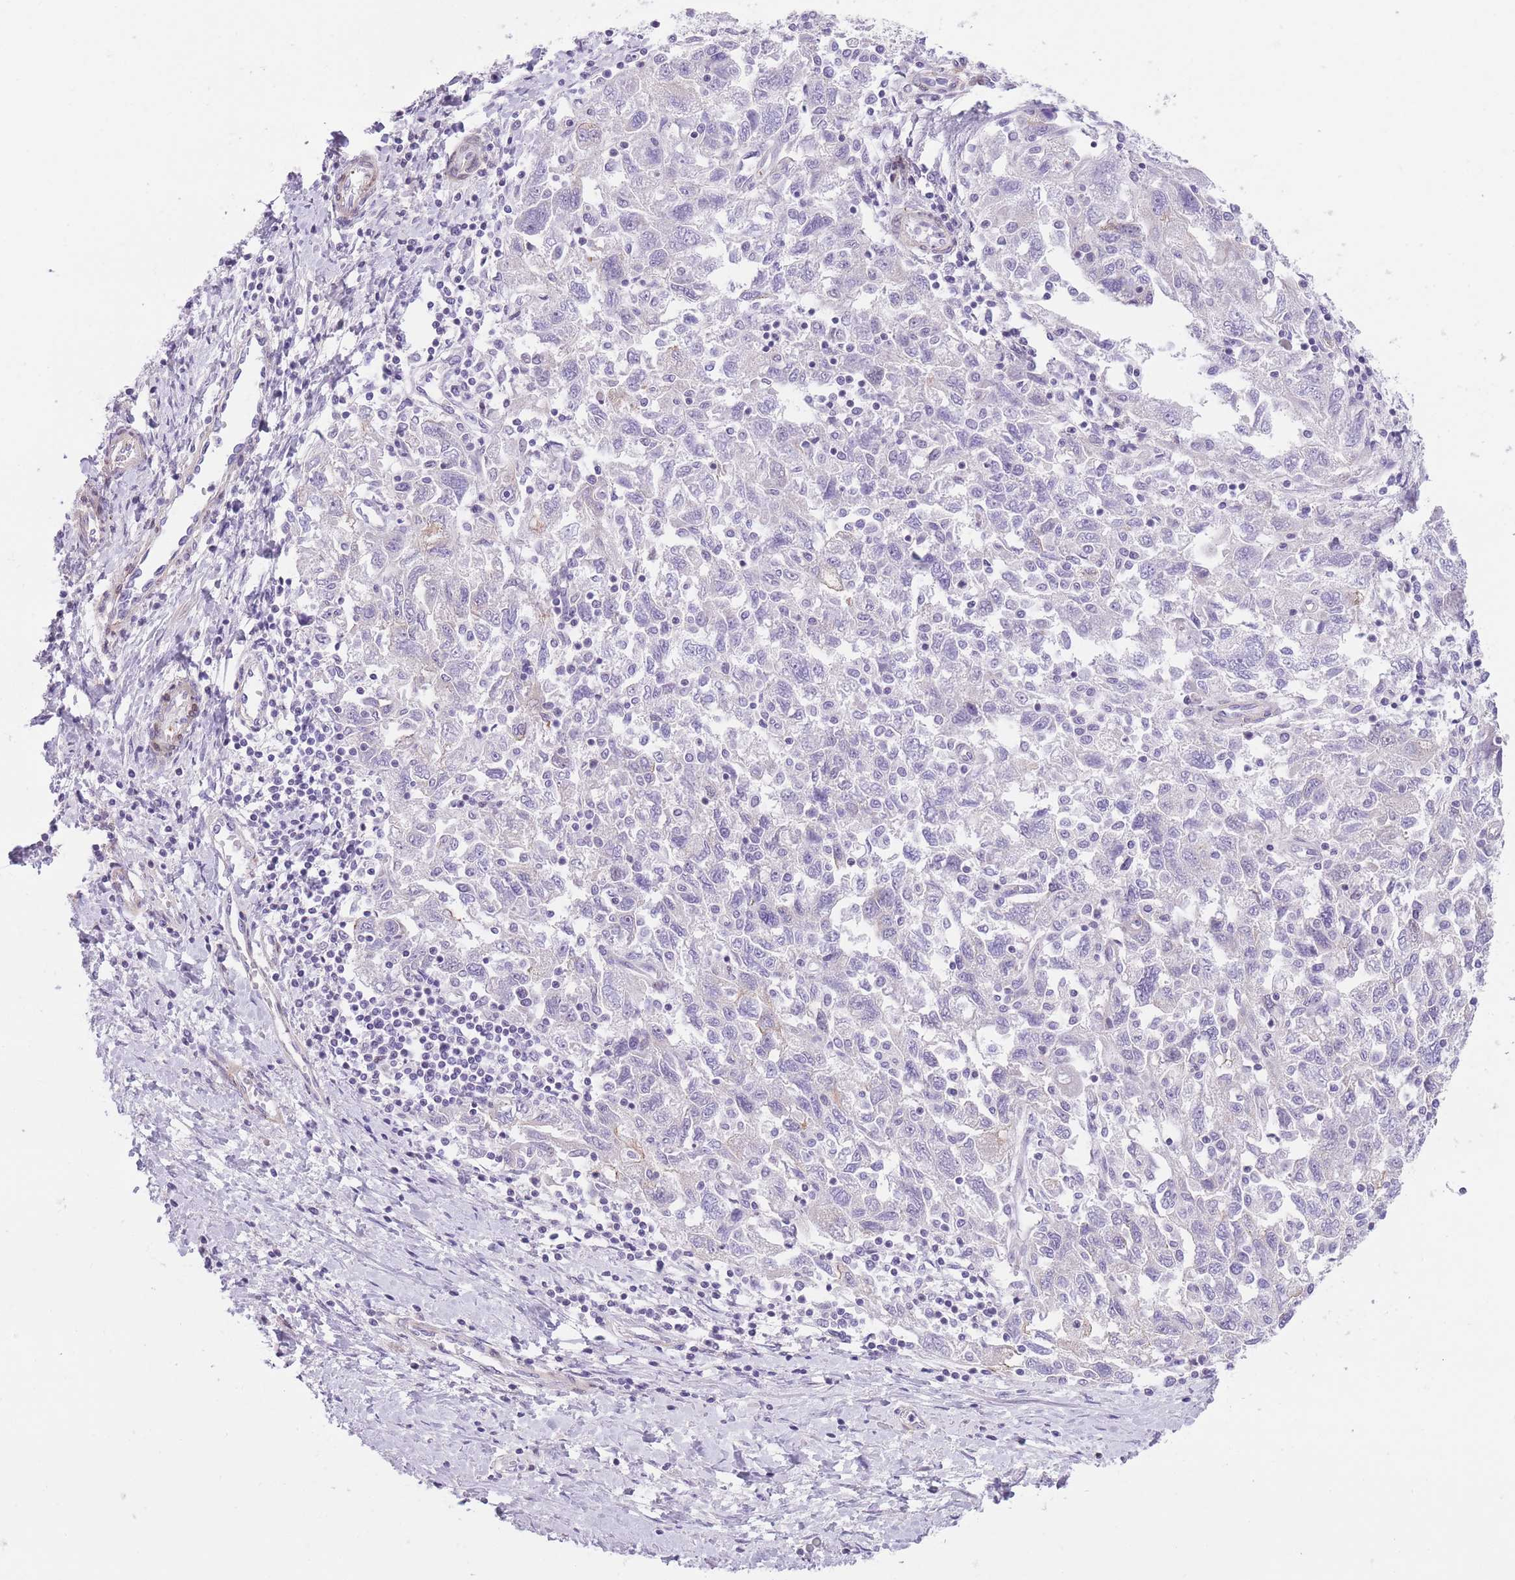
{"staining": {"intensity": "negative", "quantity": "none", "location": "none"}, "tissue": "ovarian cancer", "cell_type": "Tumor cells", "image_type": "cancer", "snomed": [{"axis": "morphology", "description": "Carcinoma, NOS"}, {"axis": "morphology", "description": "Cystadenocarcinoma, serous, NOS"}, {"axis": "topography", "description": "Ovary"}], "caption": "Ovarian serous cystadenocarcinoma stained for a protein using immunohistochemistry (IHC) displays no positivity tumor cells.", "gene": "OR11H12", "patient": {"sex": "female", "age": 69}}